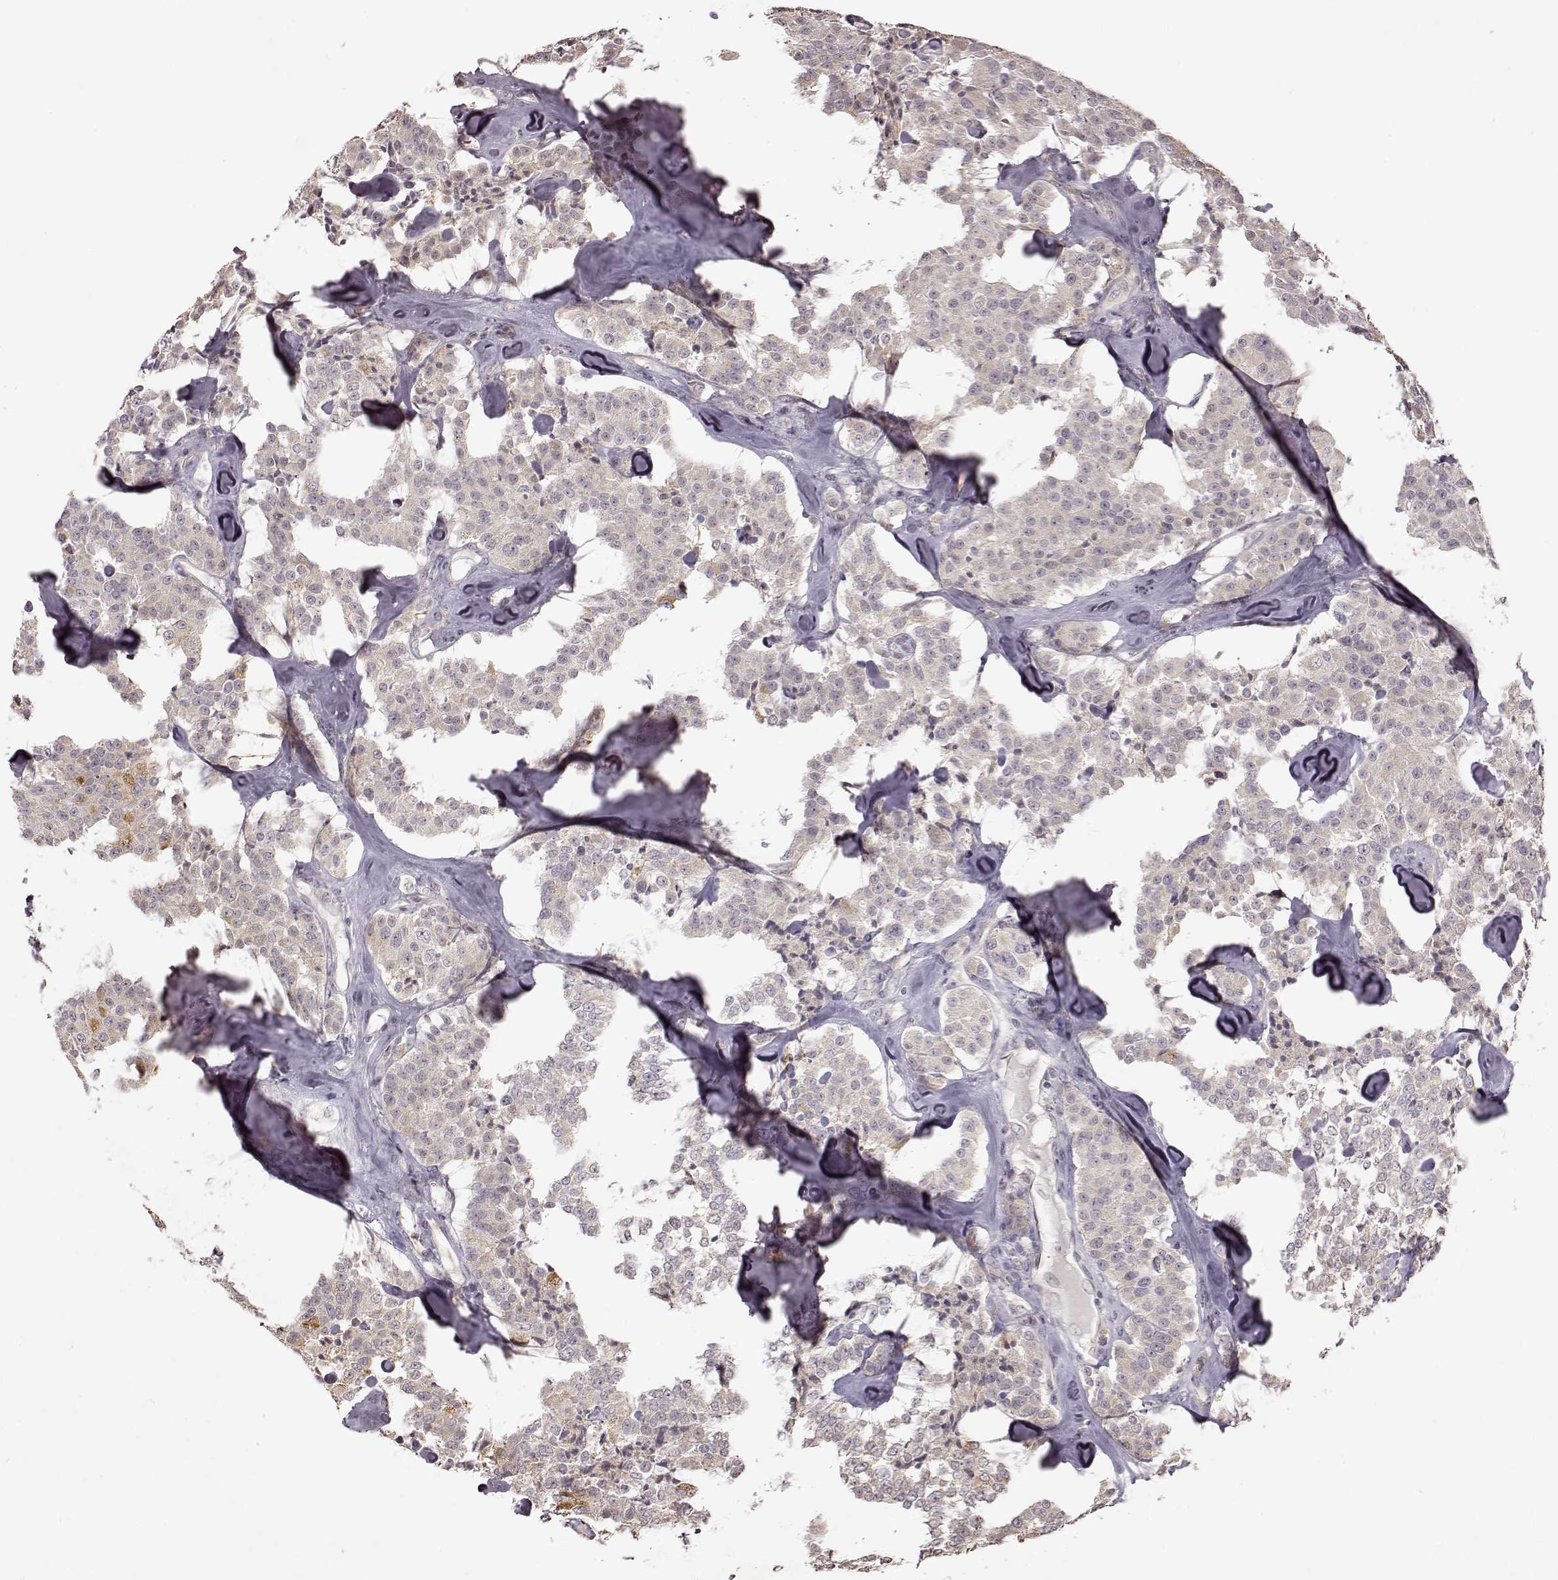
{"staining": {"intensity": "negative", "quantity": "none", "location": "none"}, "tissue": "carcinoid", "cell_type": "Tumor cells", "image_type": "cancer", "snomed": [{"axis": "morphology", "description": "Carcinoid, malignant, NOS"}, {"axis": "topography", "description": "Pancreas"}], "caption": "Tumor cells are negative for protein expression in human carcinoid.", "gene": "CRB1", "patient": {"sex": "male", "age": 41}}